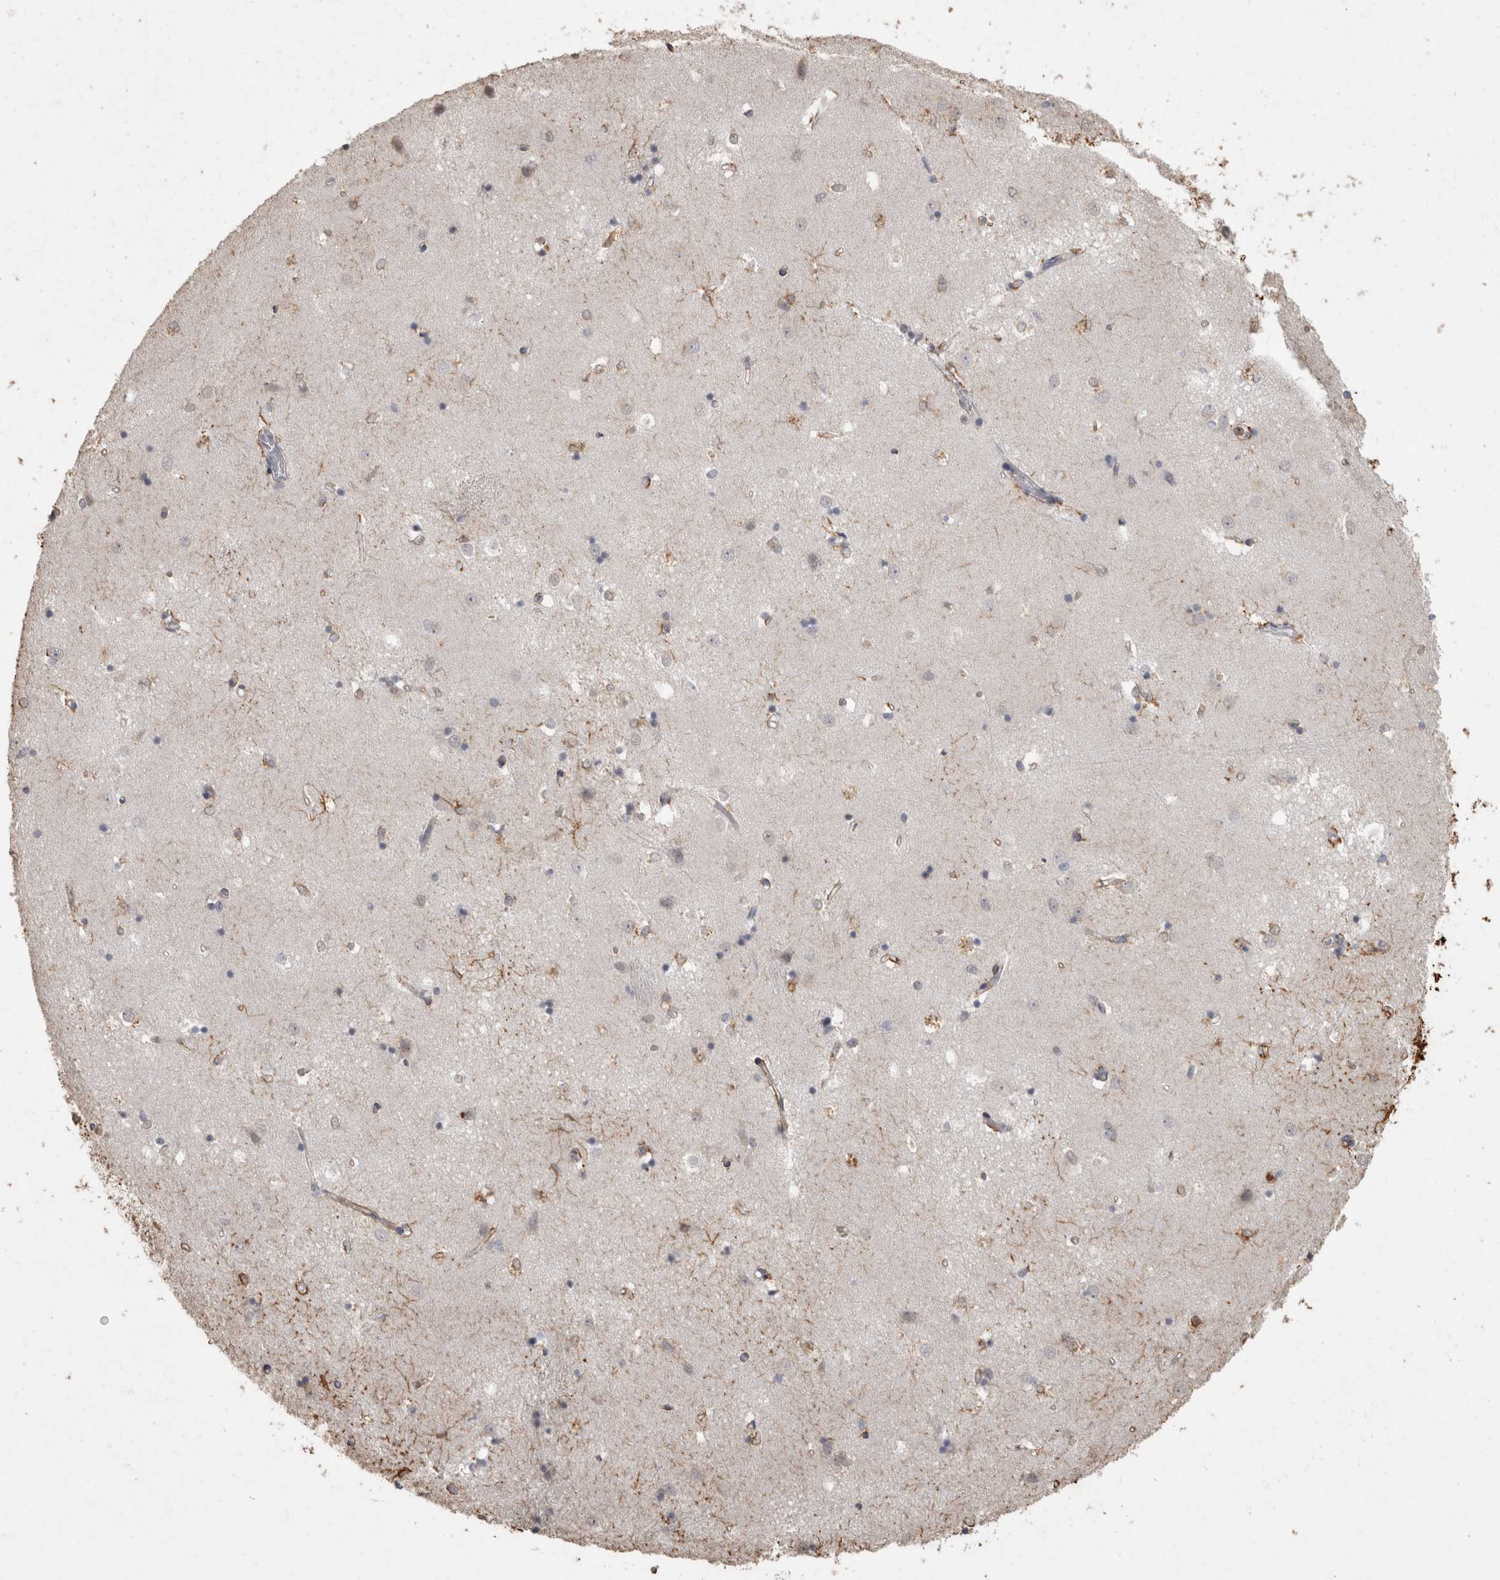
{"staining": {"intensity": "moderate", "quantity": "25%-75%", "location": "cytoplasmic/membranous"}, "tissue": "caudate", "cell_type": "Glial cells", "image_type": "normal", "snomed": [{"axis": "morphology", "description": "Normal tissue, NOS"}, {"axis": "topography", "description": "Lateral ventricle wall"}], "caption": "Human caudate stained for a protein (brown) reveals moderate cytoplasmic/membranous positive positivity in about 25%-75% of glial cells.", "gene": "REPS2", "patient": {"sex": "male", "age": 45}}